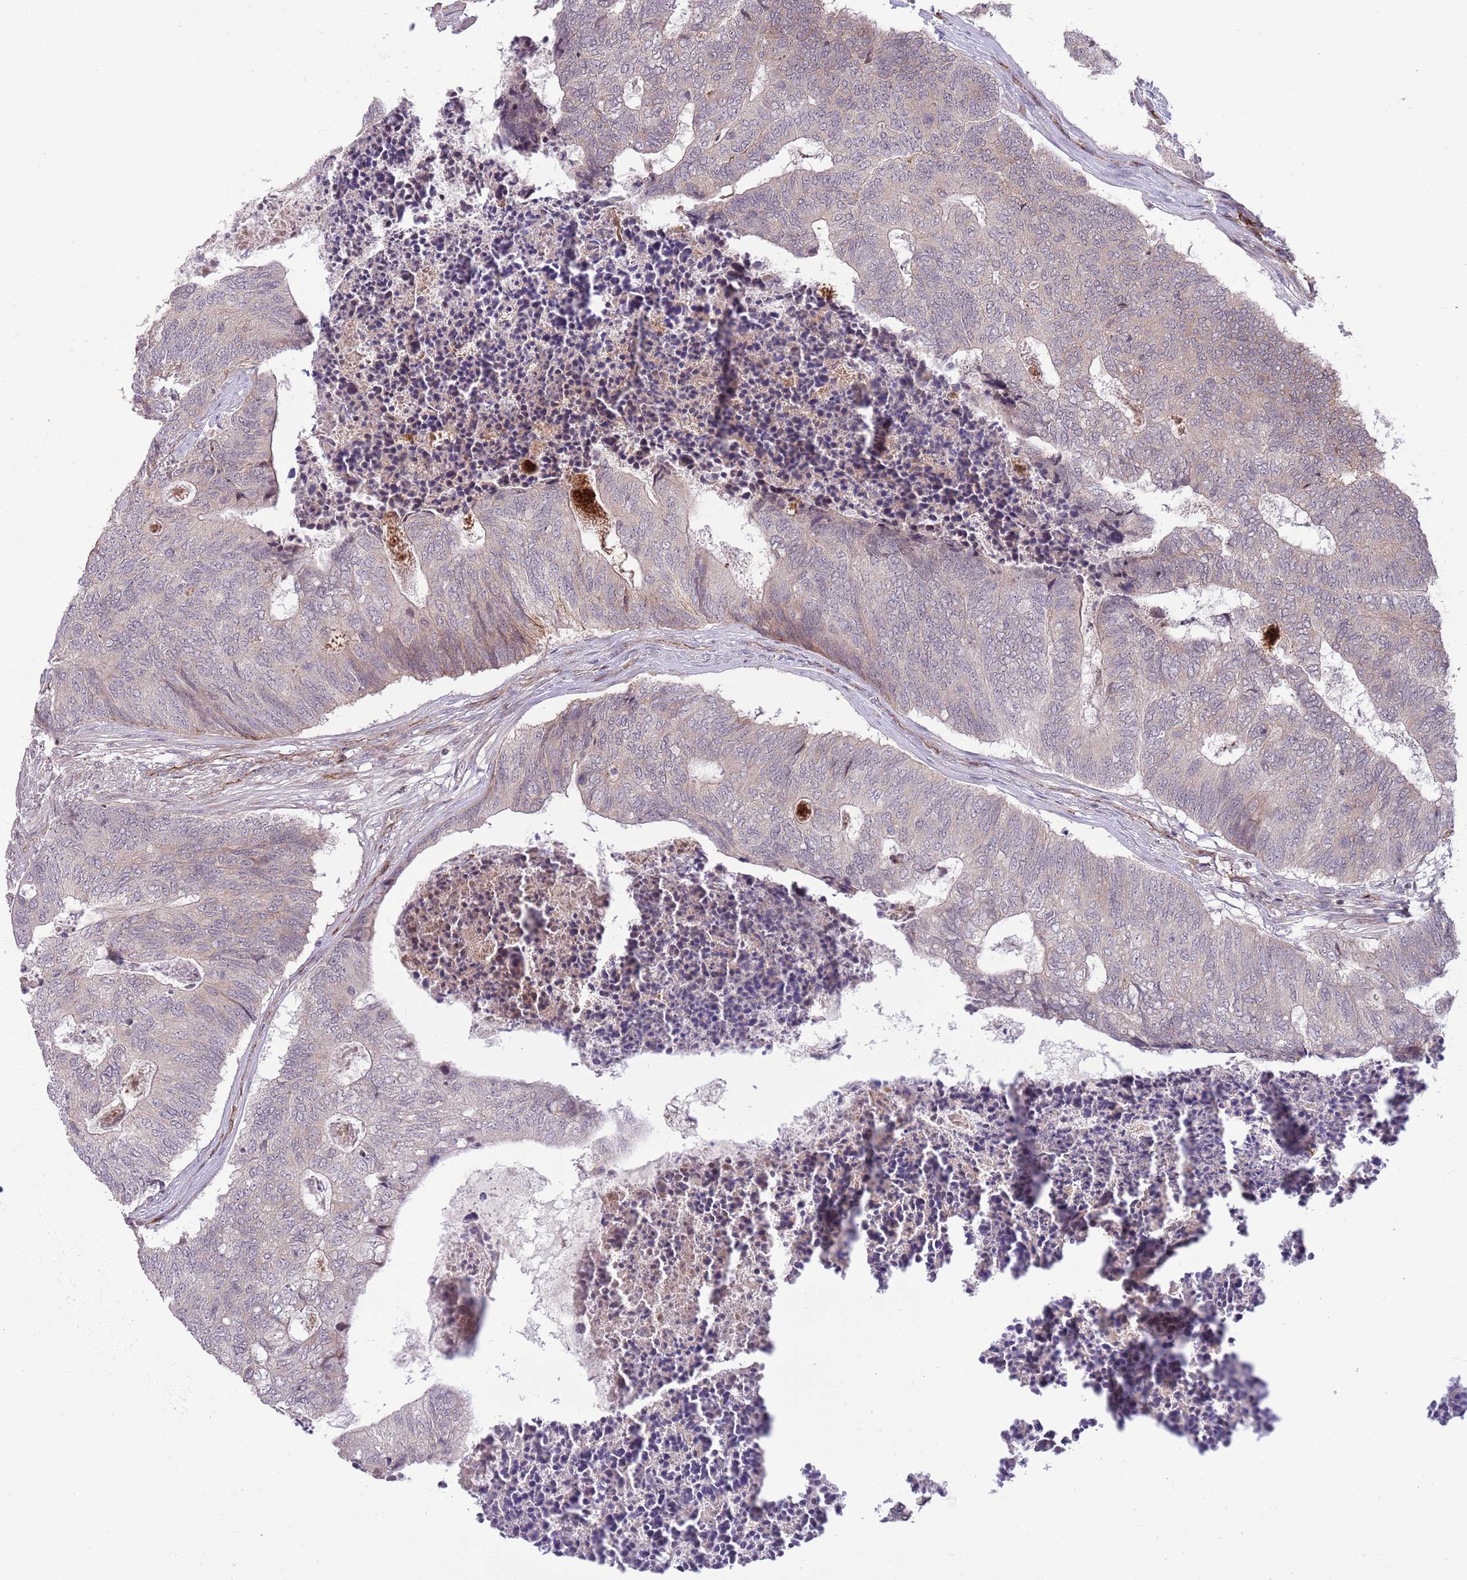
{"staining": {"intensity": "weak", "quantity": "<25%", "location": "cytoplasmic/membranous"}, "tissue": "colorectal cancer", "cell_type": "Tumor cells", "image_type": "cancer", "snomed": [{"axis": "morphology", "description": "Adenocarcinoma, NOS"}, {"axis": "topography", "description": "Colon"}], "caption": "A high-resolution micrograph shows IHC staining of colorectal cancer (adenocarcinoma), which reveals no significant positivity in tumor cells.", "gene": "DPP10", "patient": {"sex": "female", "age": 67}}